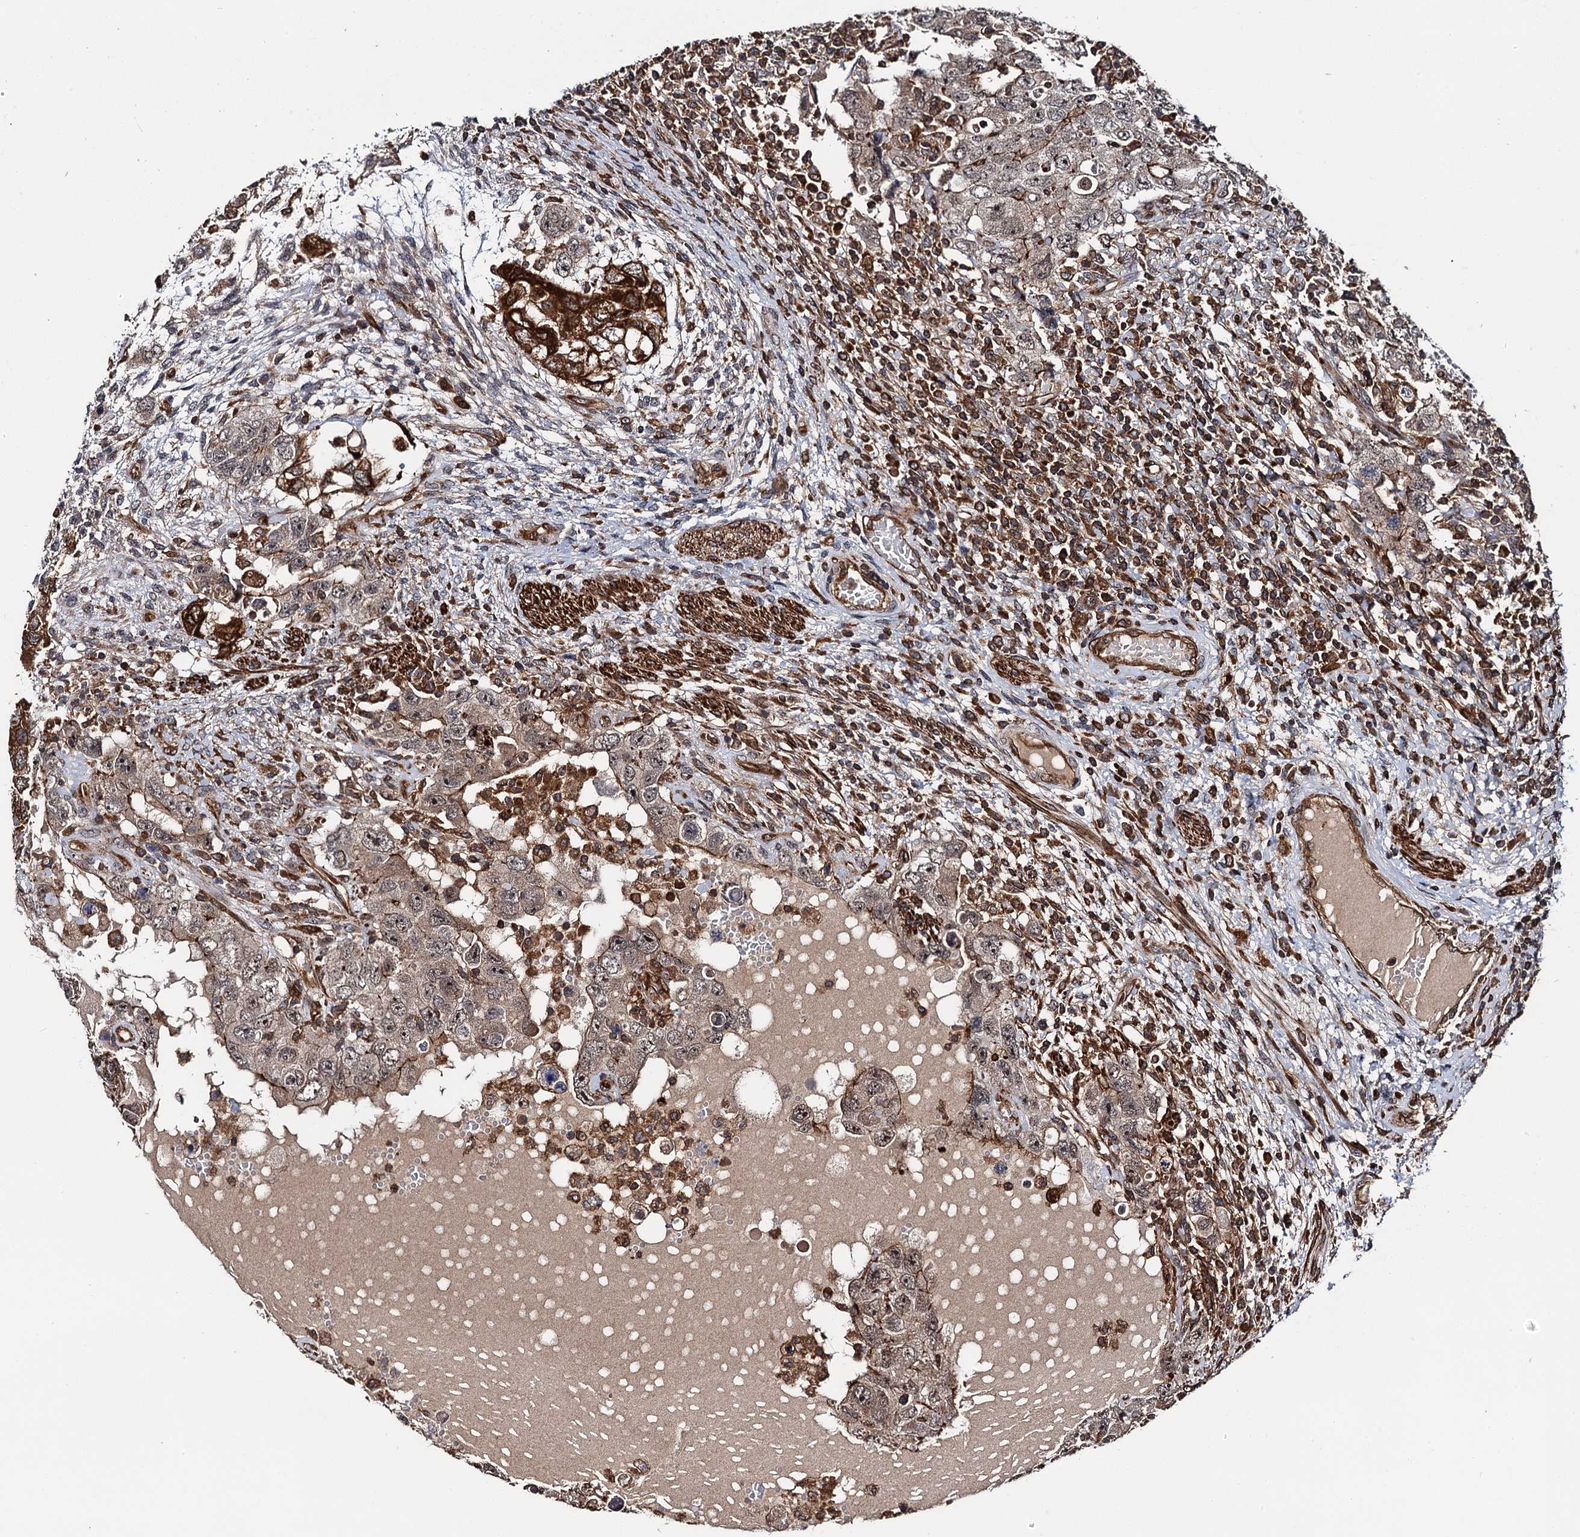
{"staining": {"intensity": "moderate", "quantity": "<25%", "location": "nuclear"}, "tissue": "testis cancer", "cell_type": "Tumor cells", "image_type": "cancer", "snomed": [{"axis": "morphology", "description": "Carcinoma, Embryonal, NOS"}, {"axis": "topography", "description": "Testis"}], "caption": "This micrograph displays immunohistochemistry staining of human embryonal carcinoma (testis), with low moderate nuclear positivity in approximately <25% of tumor cells.", "gene": "BORA", "patient": {"sex": "male", "age": 26}}